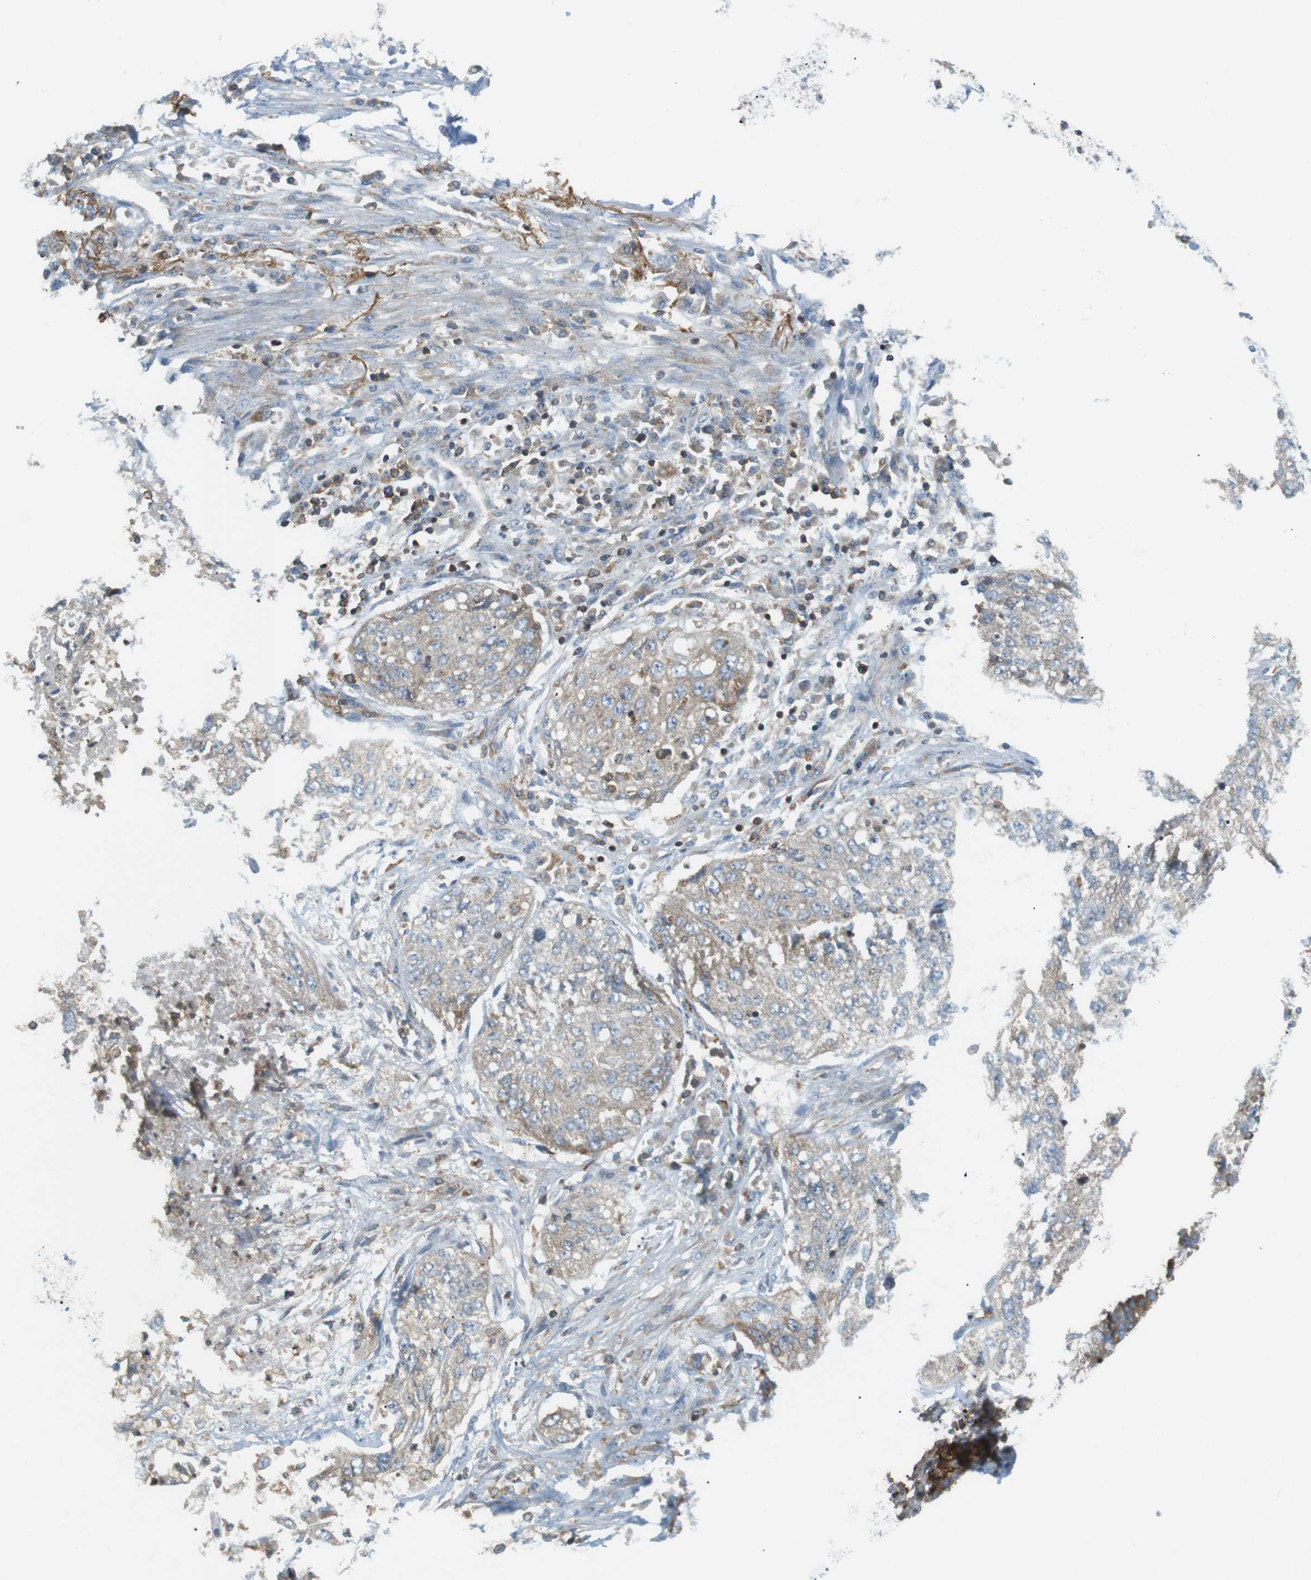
{"staining": {"intensity": "negative", "quantity": "none", "location": "none"}, "tissue": "lung cancer", "cell_type": "Tumor cells", "image_type": "cancer", "snomed": [{"axis": "morphology", "description": "Squamous cell carcinoma, NOS"}, {"axis": "topography", "description": "Lung"}], "caption": "This image is of lung cancer (squamous cell carcinoma) stained with IHC to label a protein in brown with the nuclei are counter-stained blue. There is no positivity in tumor cells.", "gene": "FLII", "patient": {"sex": "female", "age": 63}}